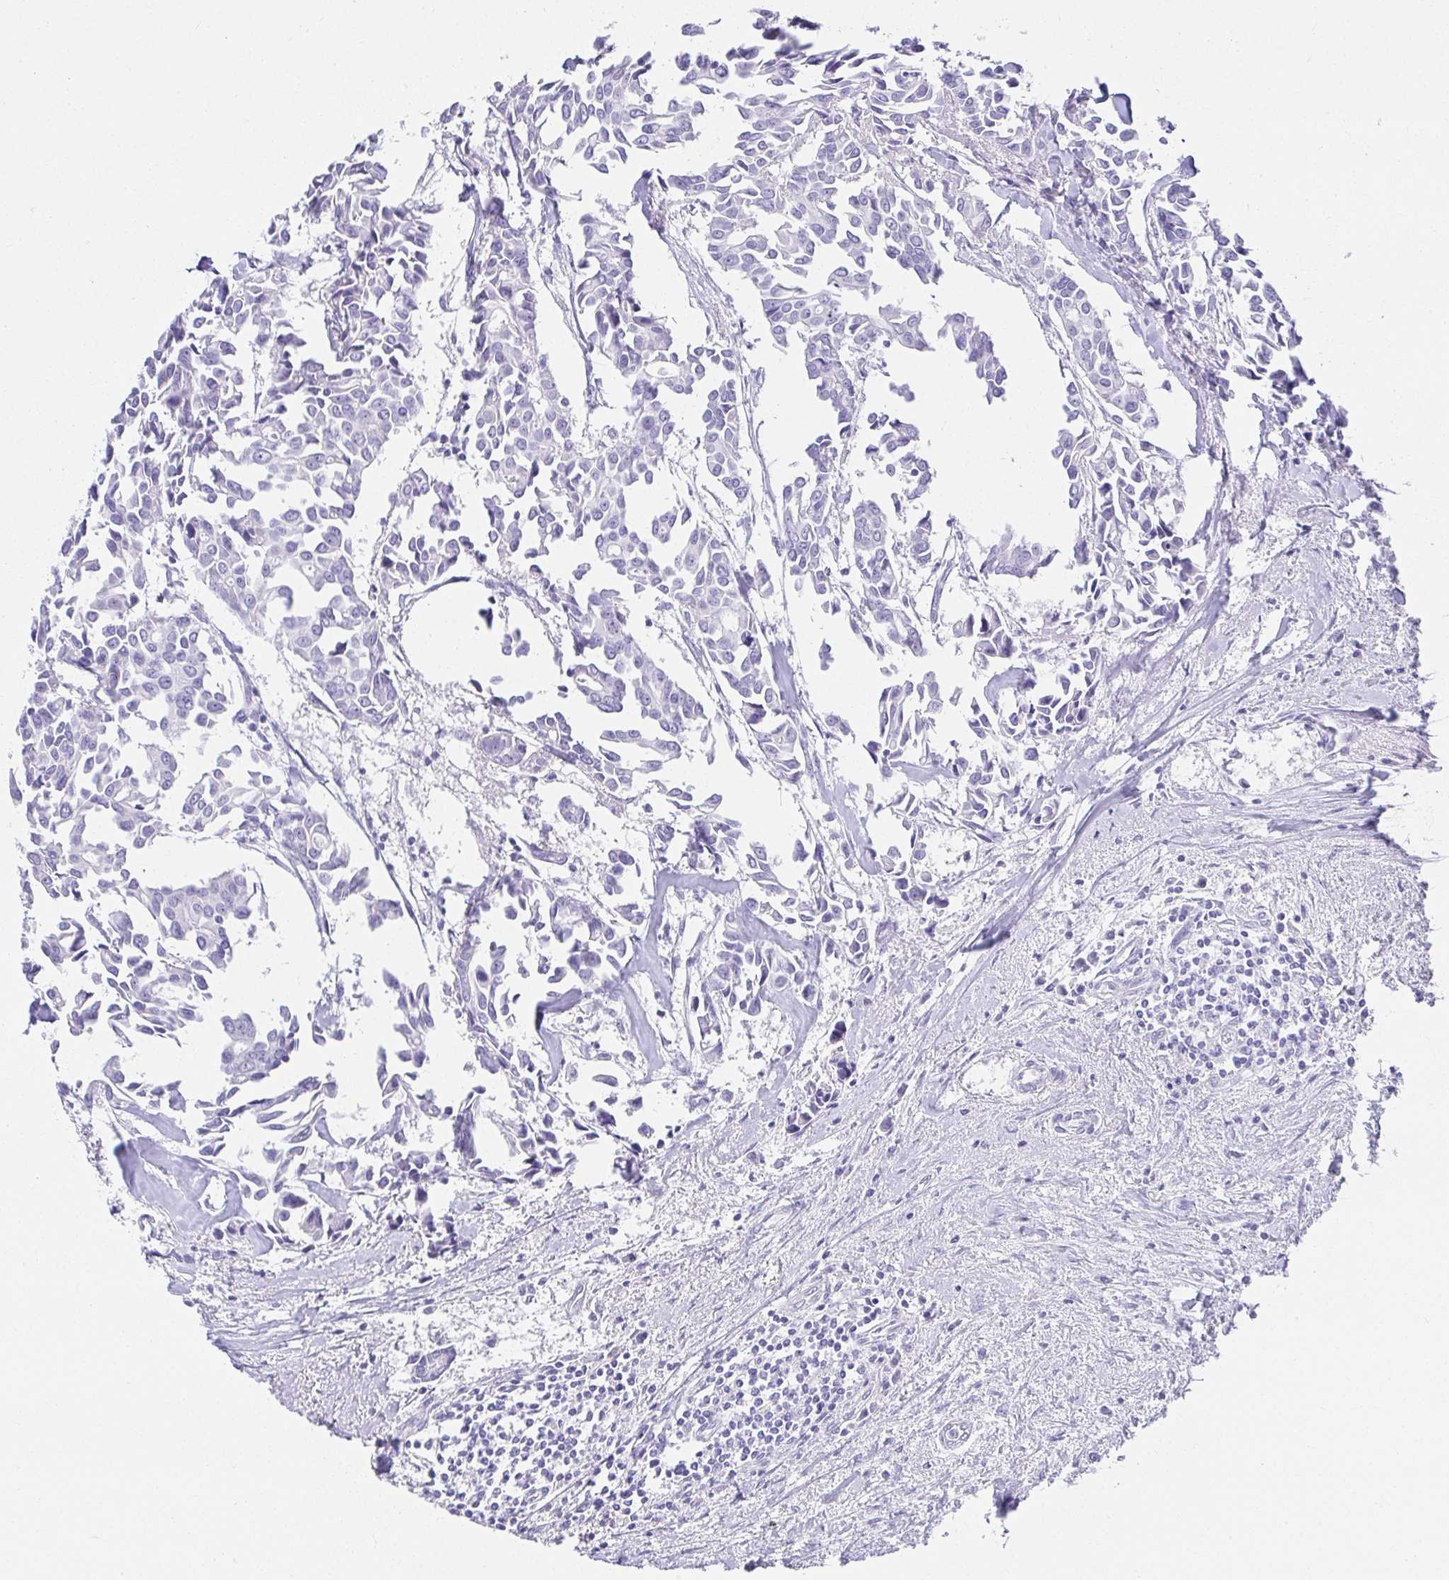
{"staining": {"intensity": "negative", "quantity": "none", "location": "none"}, "tissue": "breast cancer", "cell_type": "Tumor cells", "image_type": "cancer", "snomed": [{"axis": "morphology", "description": "Duct carcinoma"}, {"axis": "topography", "description": "Breast"}], "caption": "IHC image of neoplastic tissue: breast invasive ductal carcinoma stained with DAB displays no significant protein expression in tumor cells.", "gene": "VGLL1", "patient": {"sex": "female", "age": 54}}